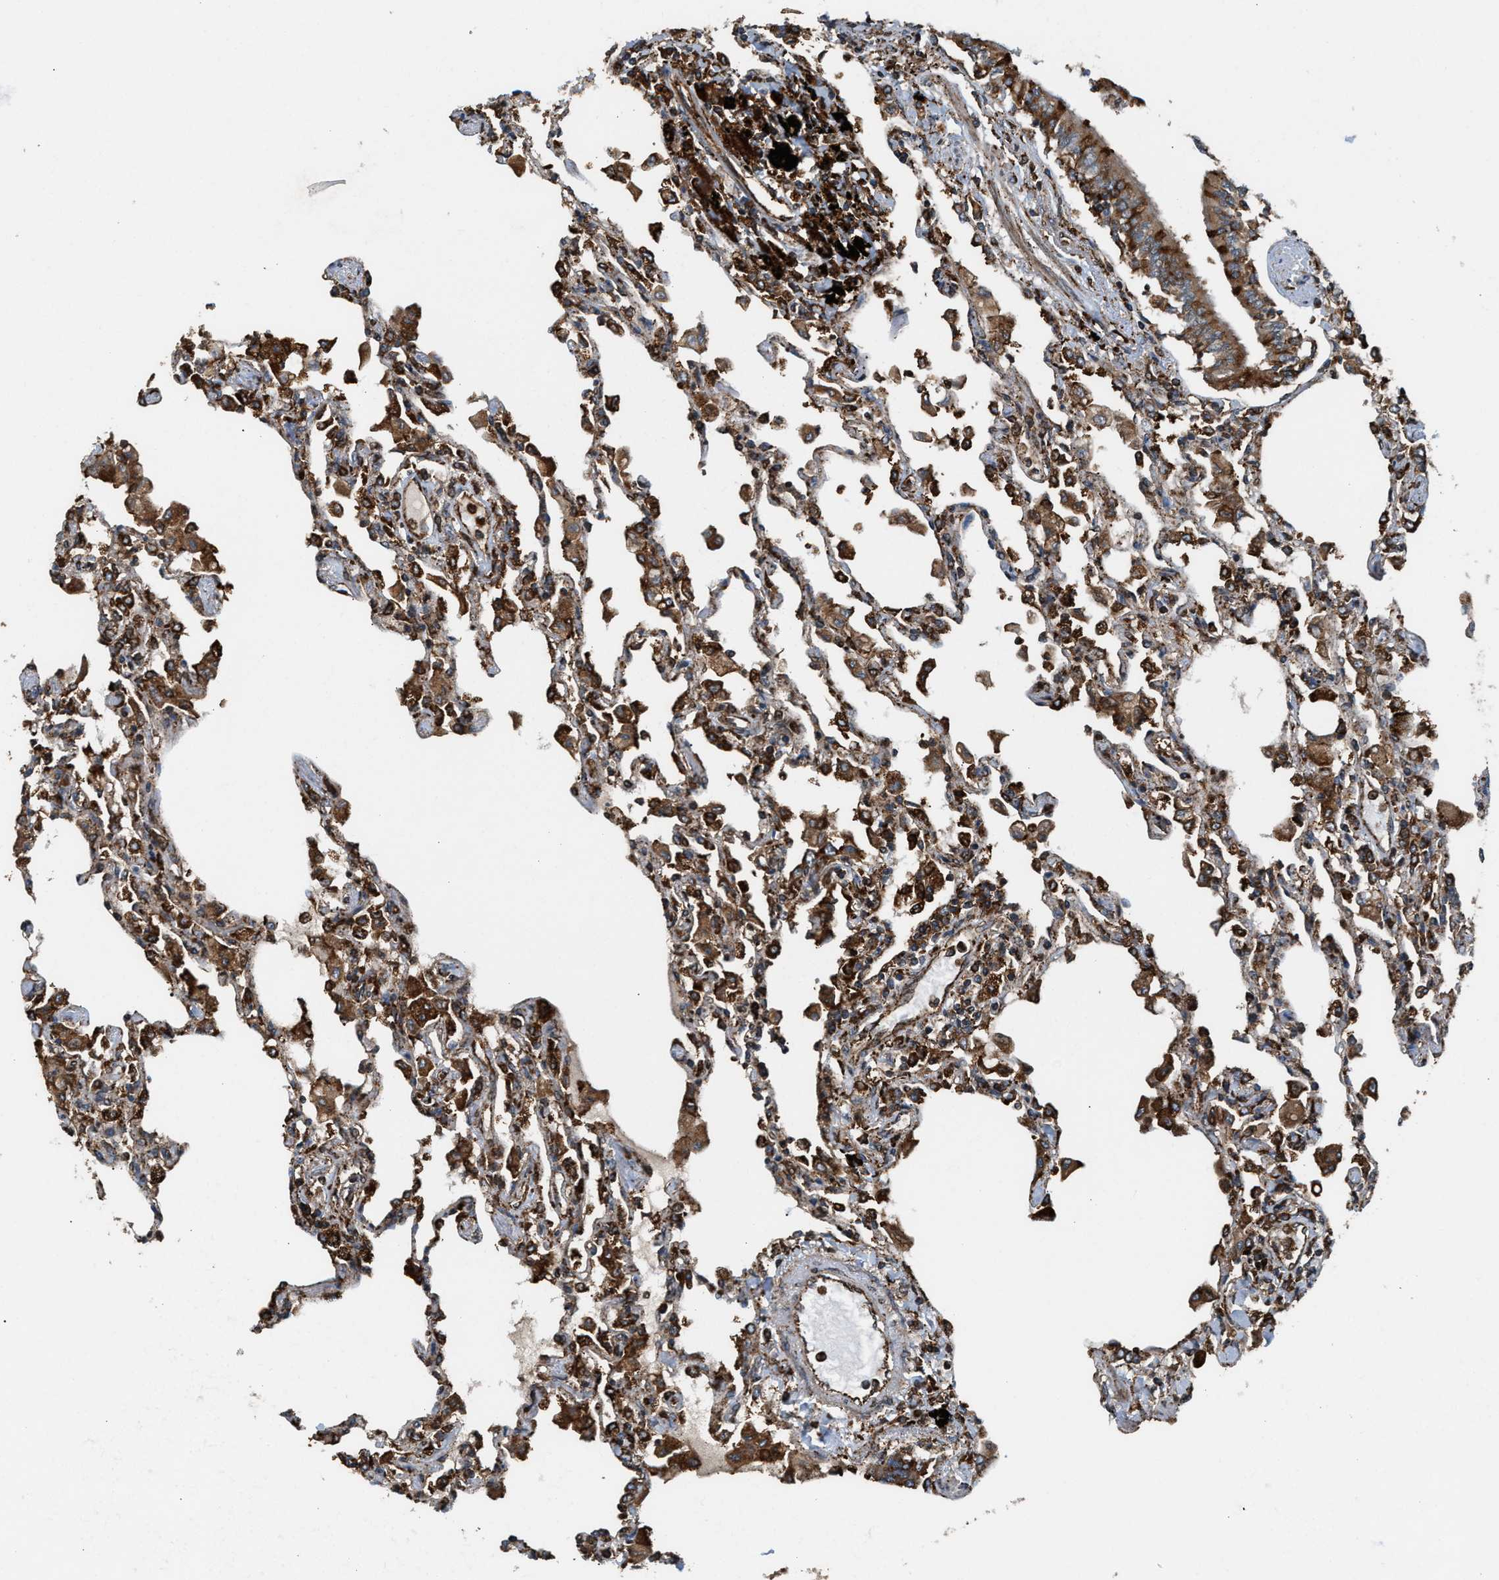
{"staining": {"intensity": "strong", "quantity": ">75%", "location": "cytoplasmic/membranous"}, "tissue": "lung", "cell_type": "Alveolar cells", "image_type": "normal", "snomed": [{"axis": "morphology", "description": "Normal tissue, NOS"}, {"axis": "topography", "description": "Bronchus"}, {"axis": "topography", "description": "Lung"}], "caption": "The micrograph shows immunohistochemical staining of normal lung. There is strong cytoplasmic/membranous expression is present in about >75% of alveolar cells. Nuclei are stained in blue.", "gene": "BAIAP2L1", "patient": {"sex": "female", "age": 49}}